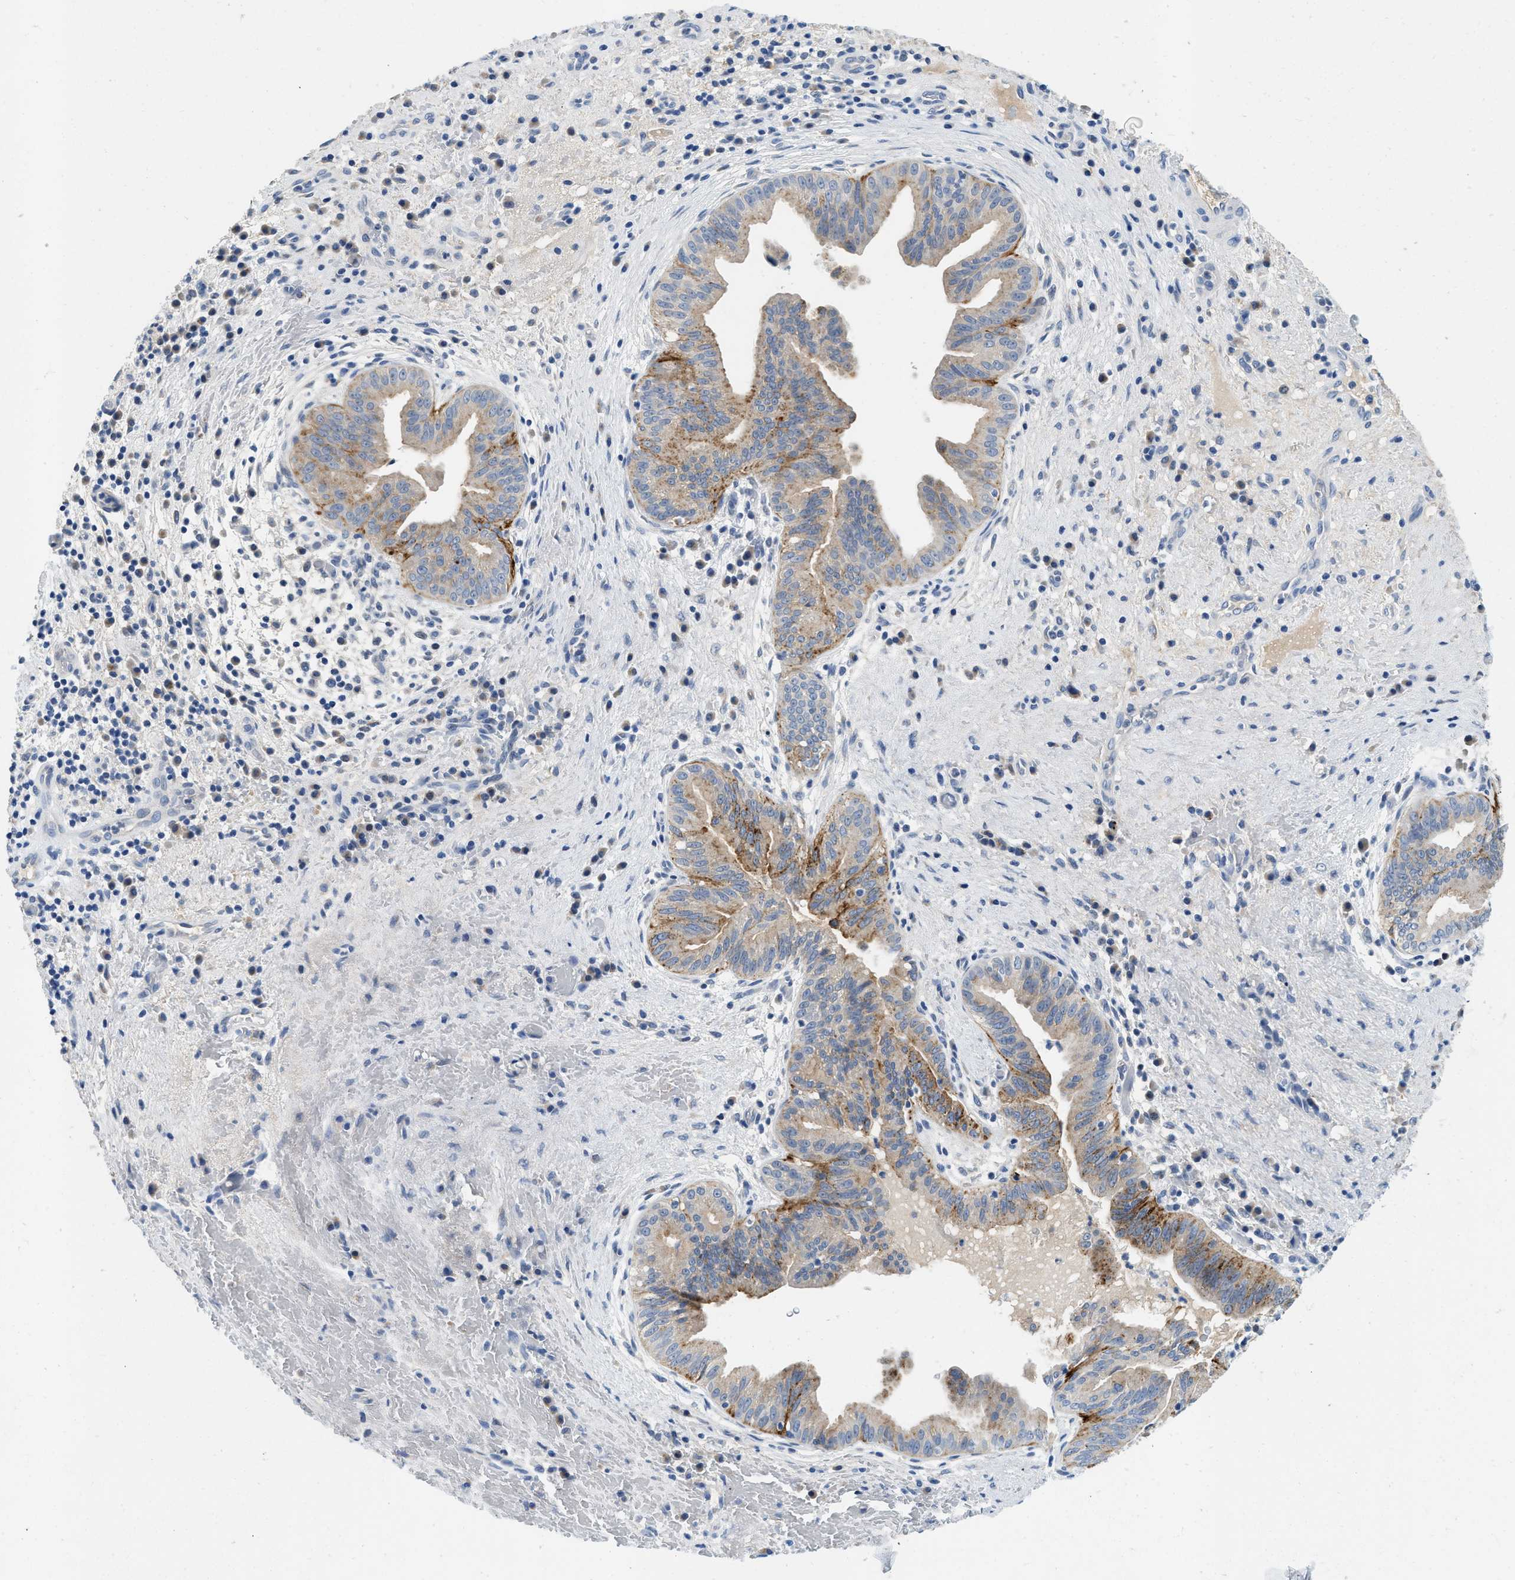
{"staining": {"intensity": "moderate", "quantity": "25%-75%", "location": "cytoplasmic/membranous"}, "tissue": "liver cancer", "cell_type": "Tumor cells", "image_type": "cancer", "snomed": [{"axis": "morphology", "description": "Cholangiocarcinoma"}, {"axis": "topography", "description": "Liver"}], "caption": "An immunohistochemistry (IHC) micrograph of tumor tissue is shown. Protein staining in brown shows moderate cytoplasmic/membranous positivity in liver cholangiocarcinoma within tumor cells.", "gene": "TSPAN3", "patient": {"sex": "female", "age": 38}}